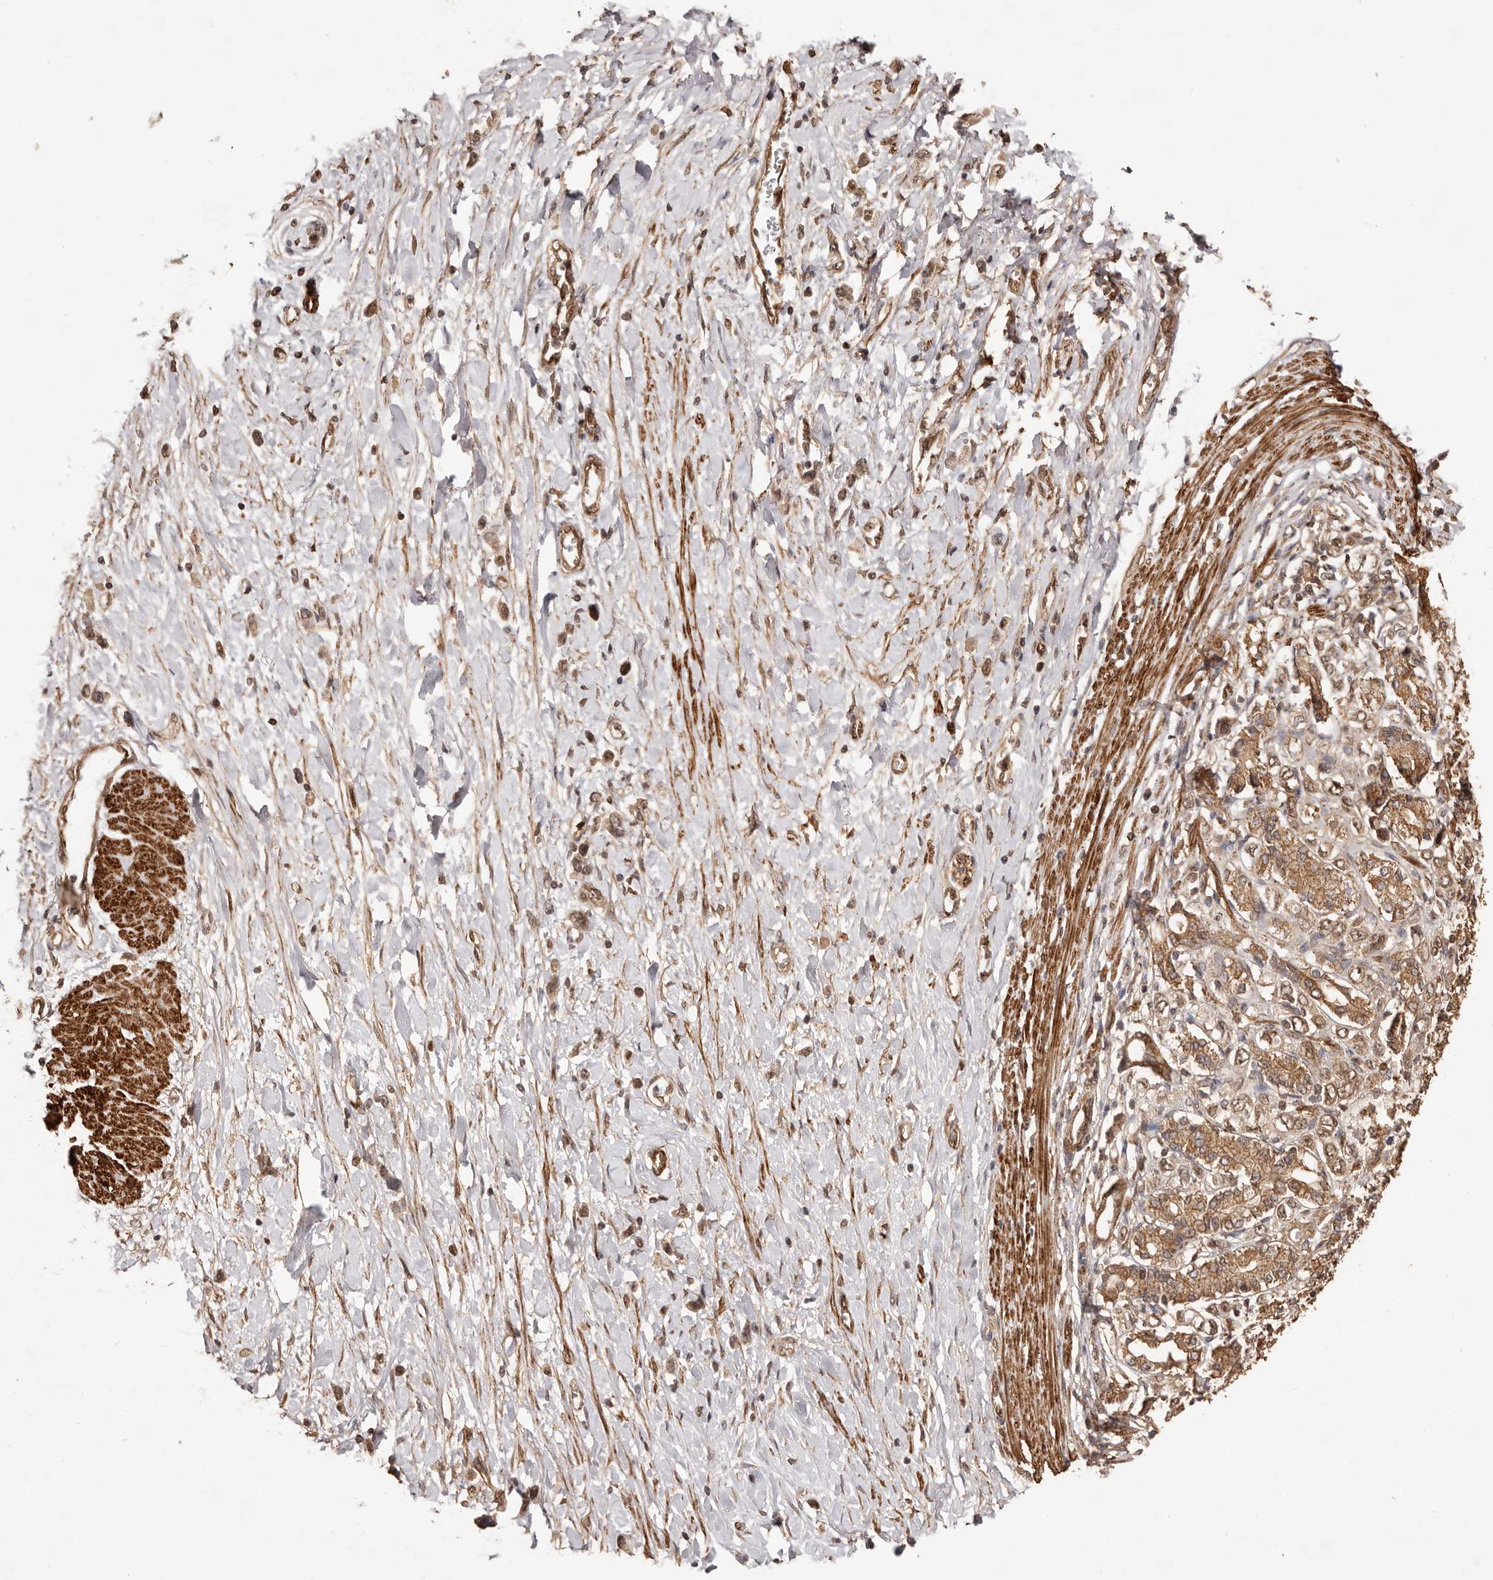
{"staining": {"intensity": "moderate", "quantity": ">75%", "location": "cytoplasmic/membranous"}, "tissue": "stomach cancer", "cell_type": "Tumor cells", "image_type": "cancer", "snomed": [{"axis": "morphology", "description": "Adenocarcinoma, NOS"}, {"axis": "topography", "description": "Stomach"}], "caption": "Human stomach adenocarcinoma stained with a brown dye demonstrates moderate cytoplasmic/membranous positive expression in approximately >75% of tumor cells.", "gene": "UBR2", "patient": {"sex": "female", "age": 65}}